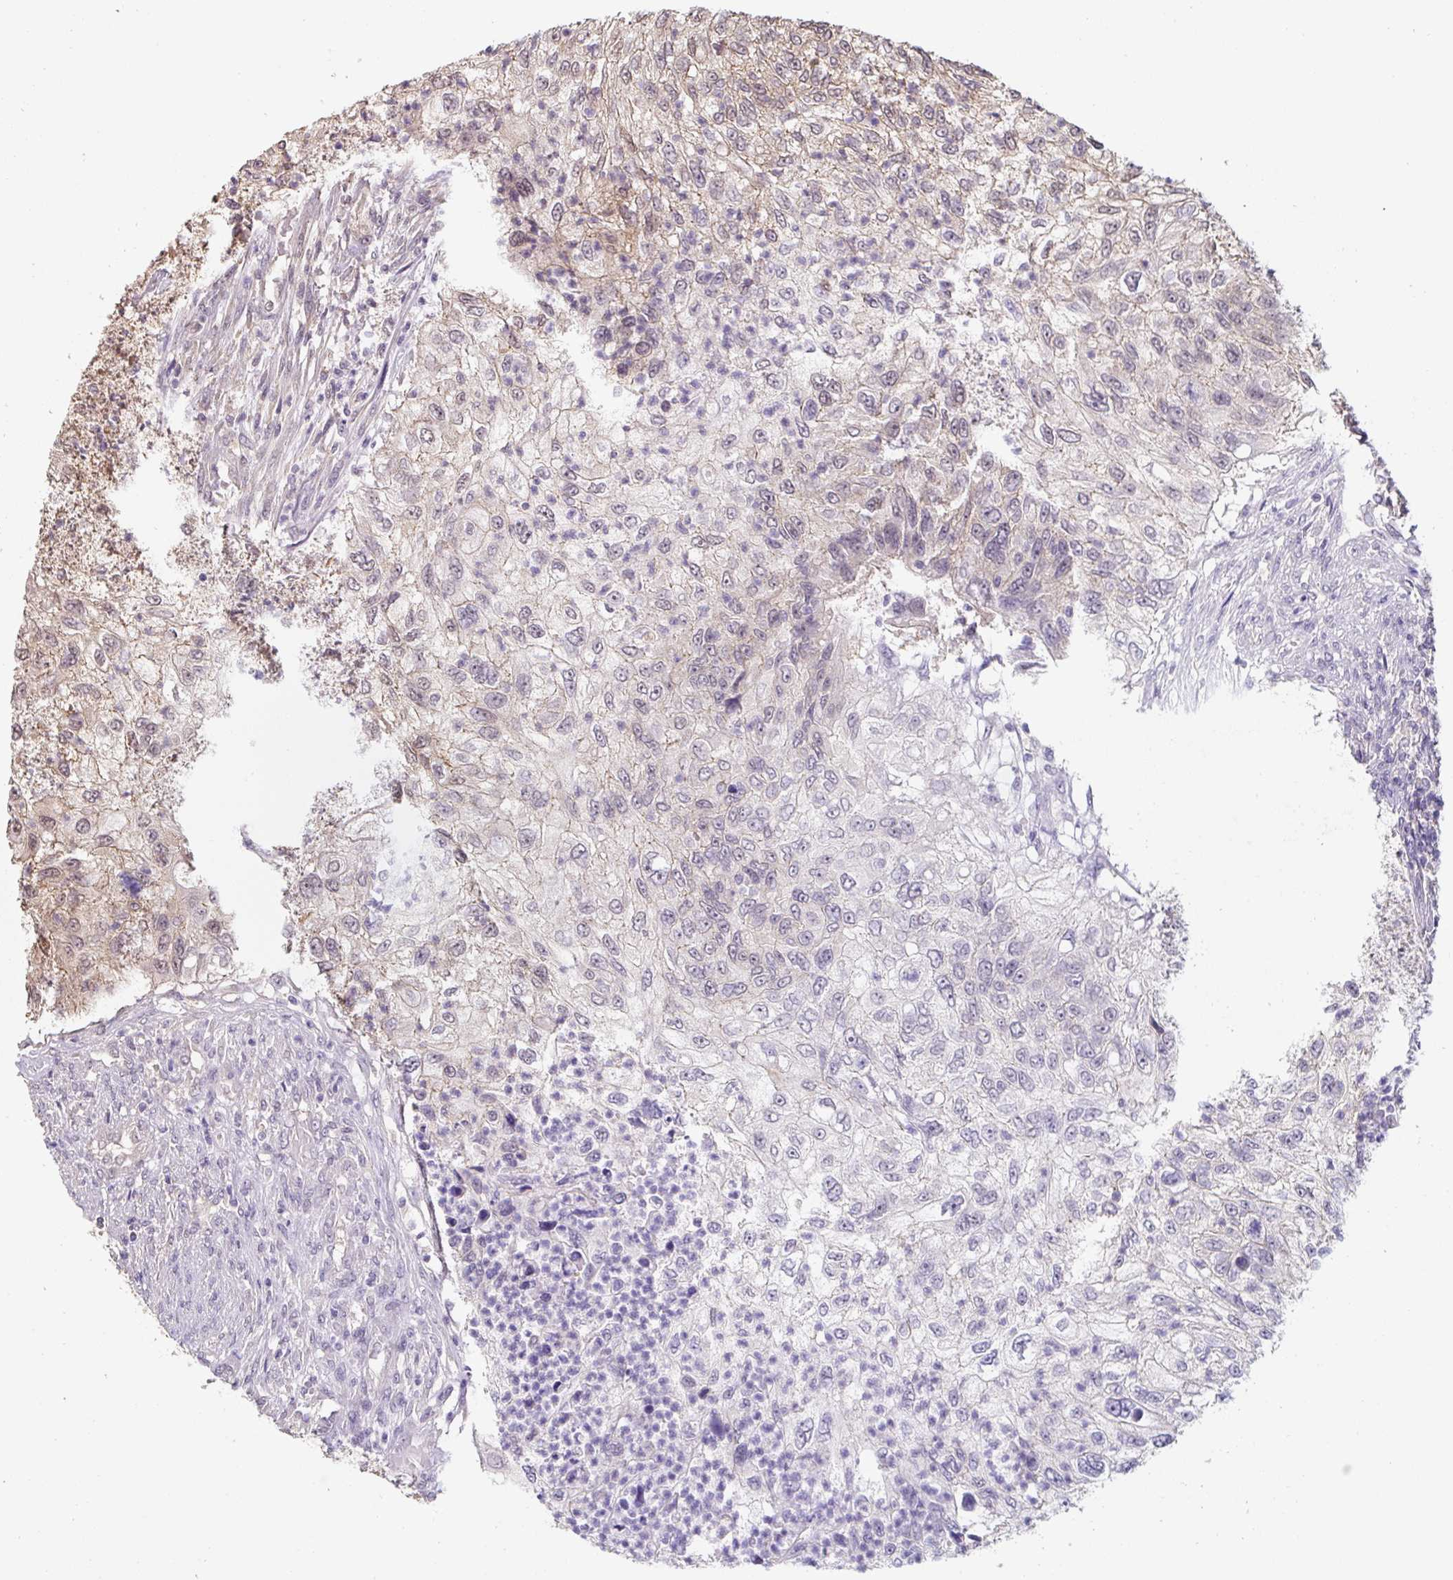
{"staining": {"intensity": "weak", "quantity": "<25%", "location": "cytoplasmic/membranous"}, "tissue": "urothelial cancer", "cell_type": "Tumor cells", "image_type": "cancer", "snomed": [{"axis": "morphology", "description": "Urothelial carcinoma, High grade"}, {"axis": "topography", "description": "Urinary bladder"}], "caption": "This photomicrograph is of urothelial cancer stained with IHC to label a protein in brown with the nuclei are counter-stained blue. There is no staining in tumor cells. Brightfield microscopy of immunohistochemistry (IHC) stained with DAB (brown) and hematoxylin (blue), captured at high magnification.", "gene": "ST13", "patient": {"sex": "female", "age": 60}}